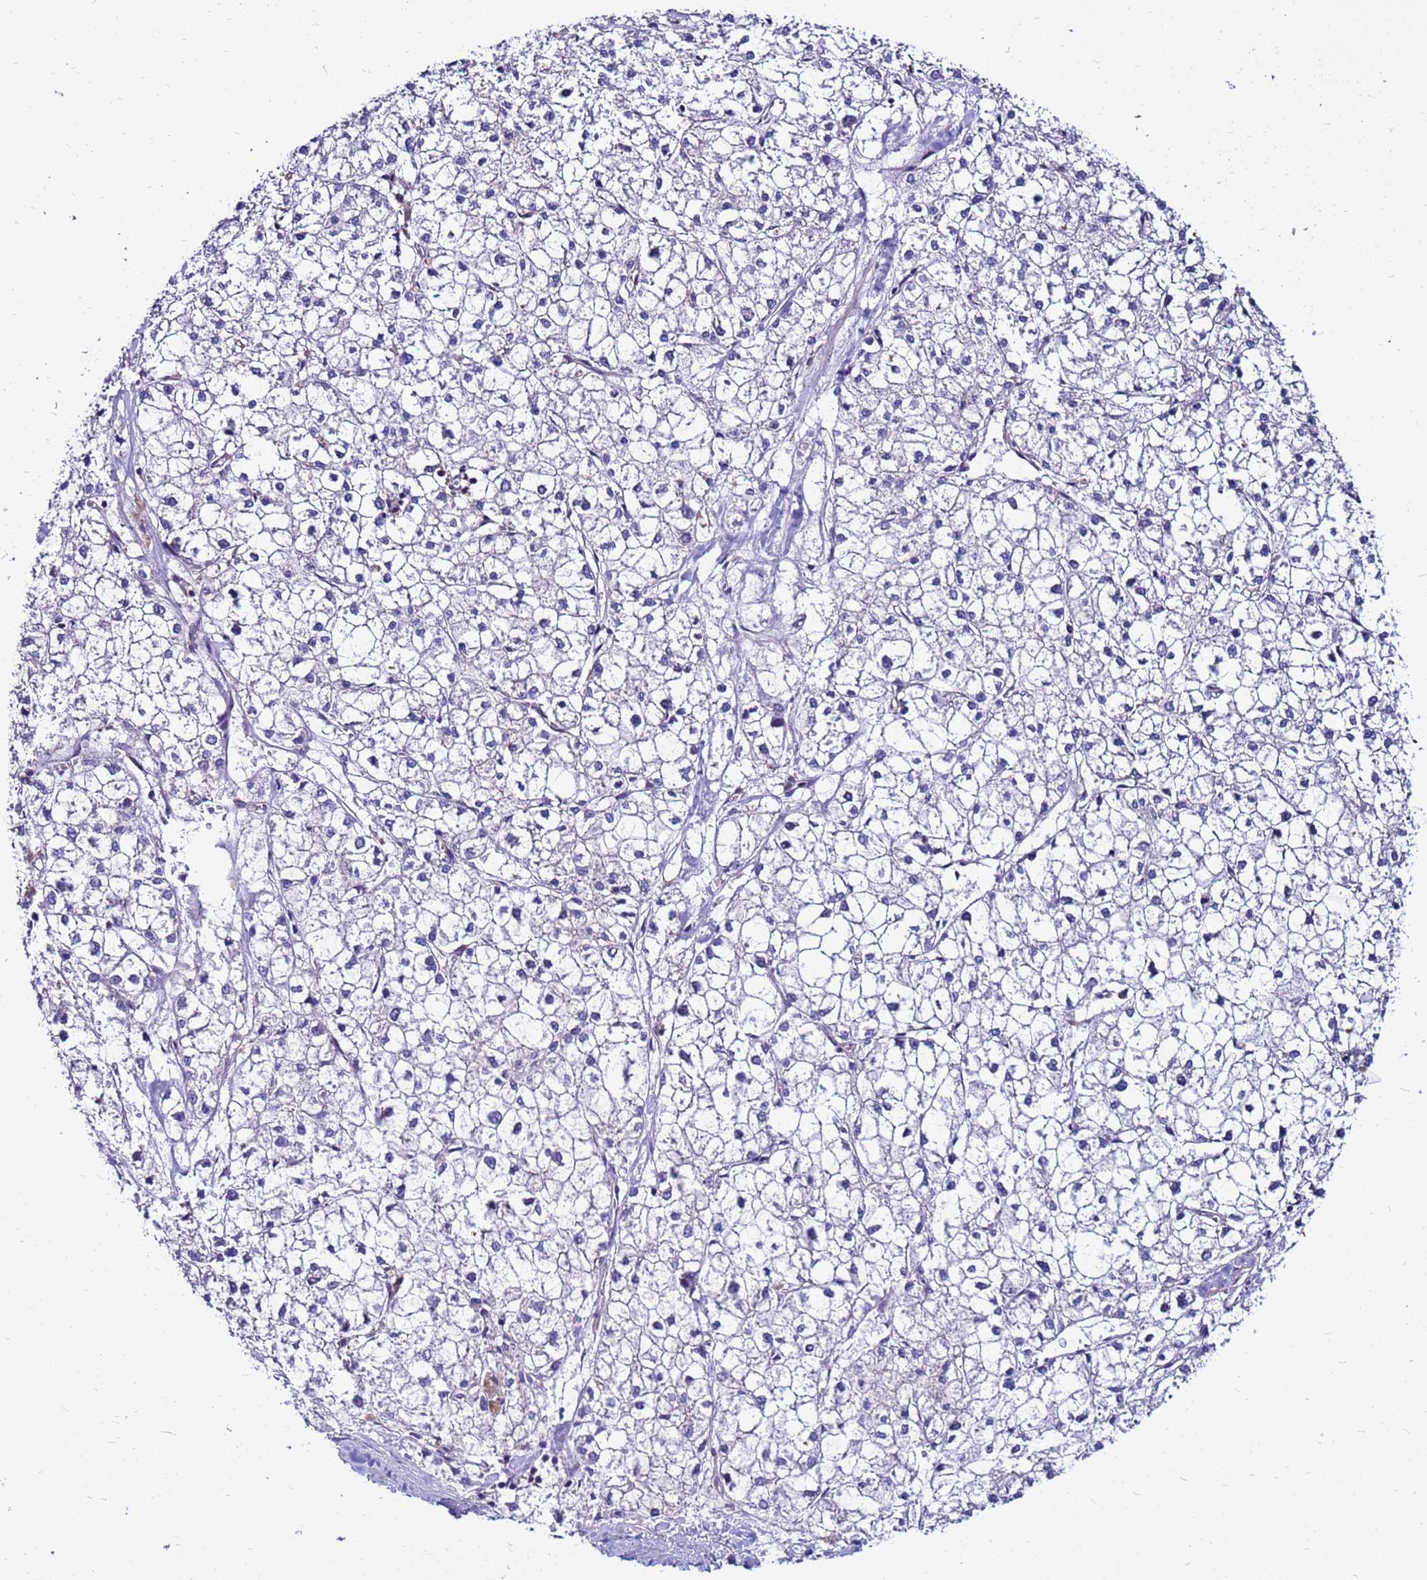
{"staining": {"intensity": "negative", "quantity": "none", "location": "none"}, "tissue": "liver cancer", "cell_type": "Tumor cells", "image_type": "cancer", "snomed": [{"axis": "morphology", "description": "Carcinoma, Hepatocellular, NOS"}, {"axis": "topography", "description": "Liver"}], "caption": "Immunohistochemistry micrograph of neoplastic tissue: human liver hepatocellular carcinoma stained with DAB (3,3'-diaminobenzidine) demonstrates no significant protein positivity in tumor cells.", "gene": "GET3", "patient": {"sex": "female", "age": 43}}